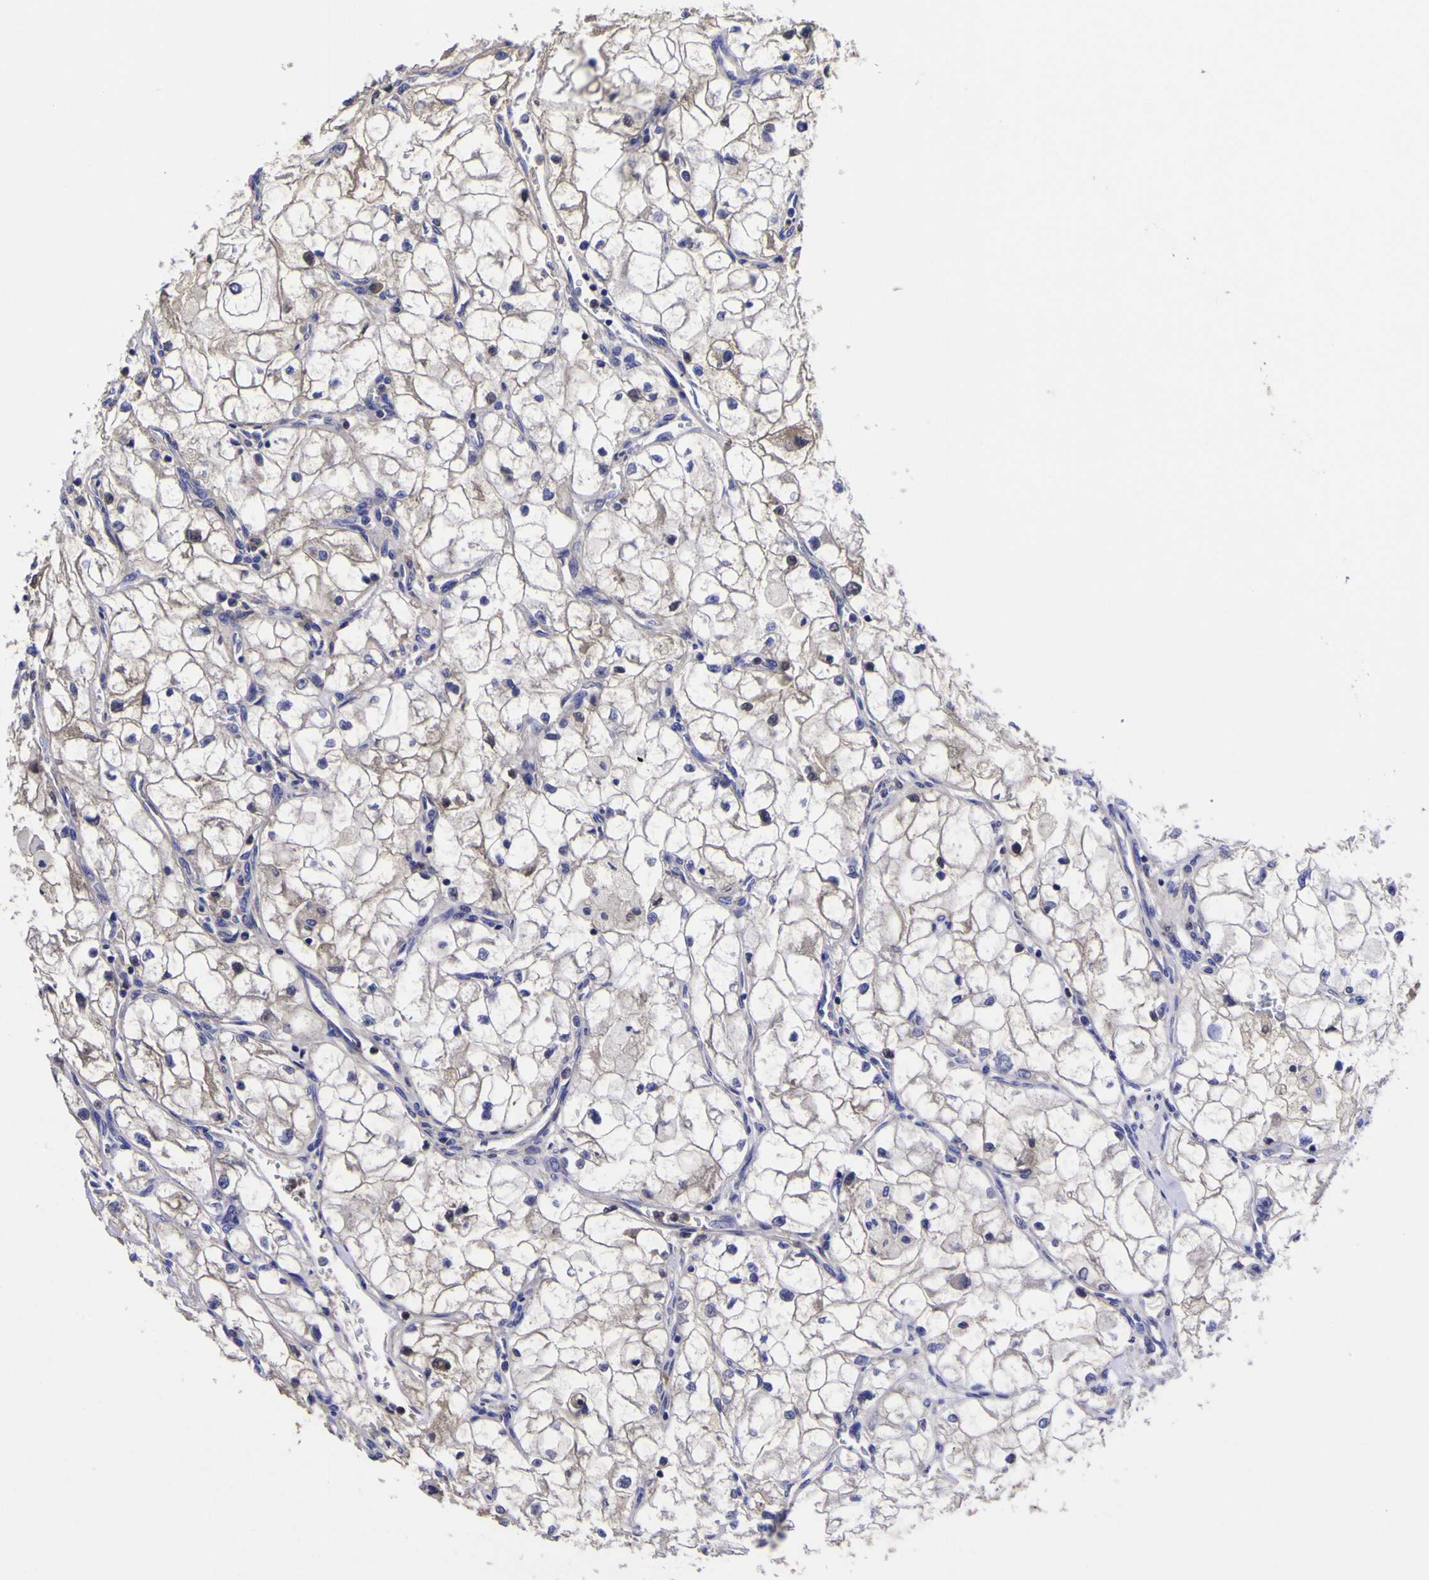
{"staining": {"intensity": "weak", "quantity": "25%-75%", "location": "cytoplasmic/membranous"}, "tissue": "renal cancer", "cell_type": "Tumor cells", "image_type": "cancer", "snomed": [{"axis": "morphology", "description": "Adenocarcinoma, NOS"}, {"axis": "topography", "description": "Kidney"}], "caption": "Immunohistochemical staining of human renal adenocarcinoma demonstrates weak cytoplasmic/membranous protein staining in about 25%-75% of tumor cells.", "gene": "MAPK14", "patient": {"sex": "female", "age": 70}}